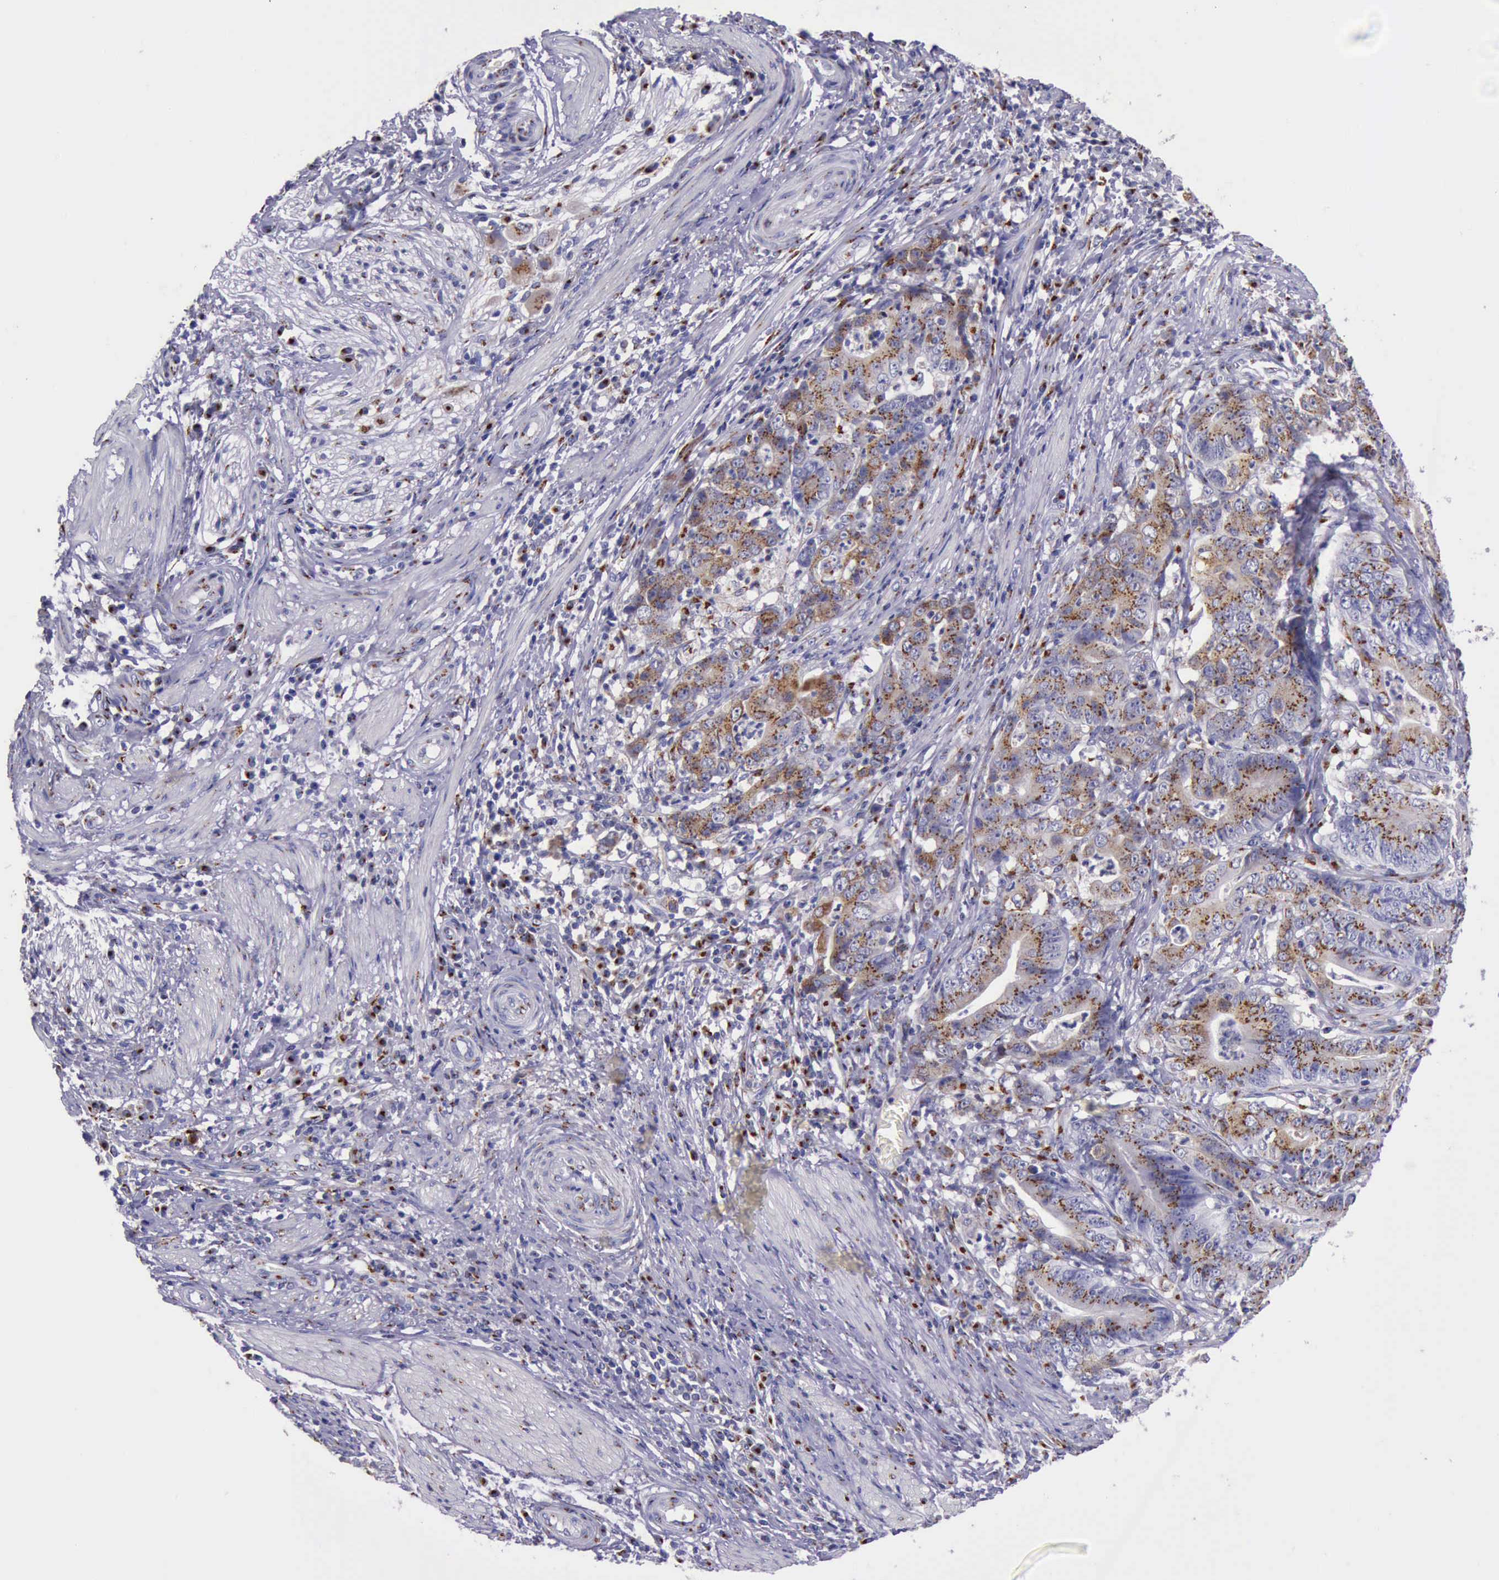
{"staining": {"intensity": "strong", "quantity": ">75%", "location": "cytoplasmic/membranous"}, "tissue": "stomach cancer", "cell_type": "Tumor cells", "image_type": "cancer", "snomed": [{"axis": "morphology", "description": "Adenocarcinoma, NOS"}, {"axis": "topography", "description": "Stomach, lower"}], "caption": "Stomach adenocarcinoma was stained to show a protein in brown. There is high levels of strong cytoplasmic/membranous positivity in about >75% of tumor cells. (DAB (3,3'-diaminobenzidine) IHC, brown staining for protein, blue staining for nuclei).", "gene": "GOLGA5", "patient": {"sex": "female", "age": 86}}